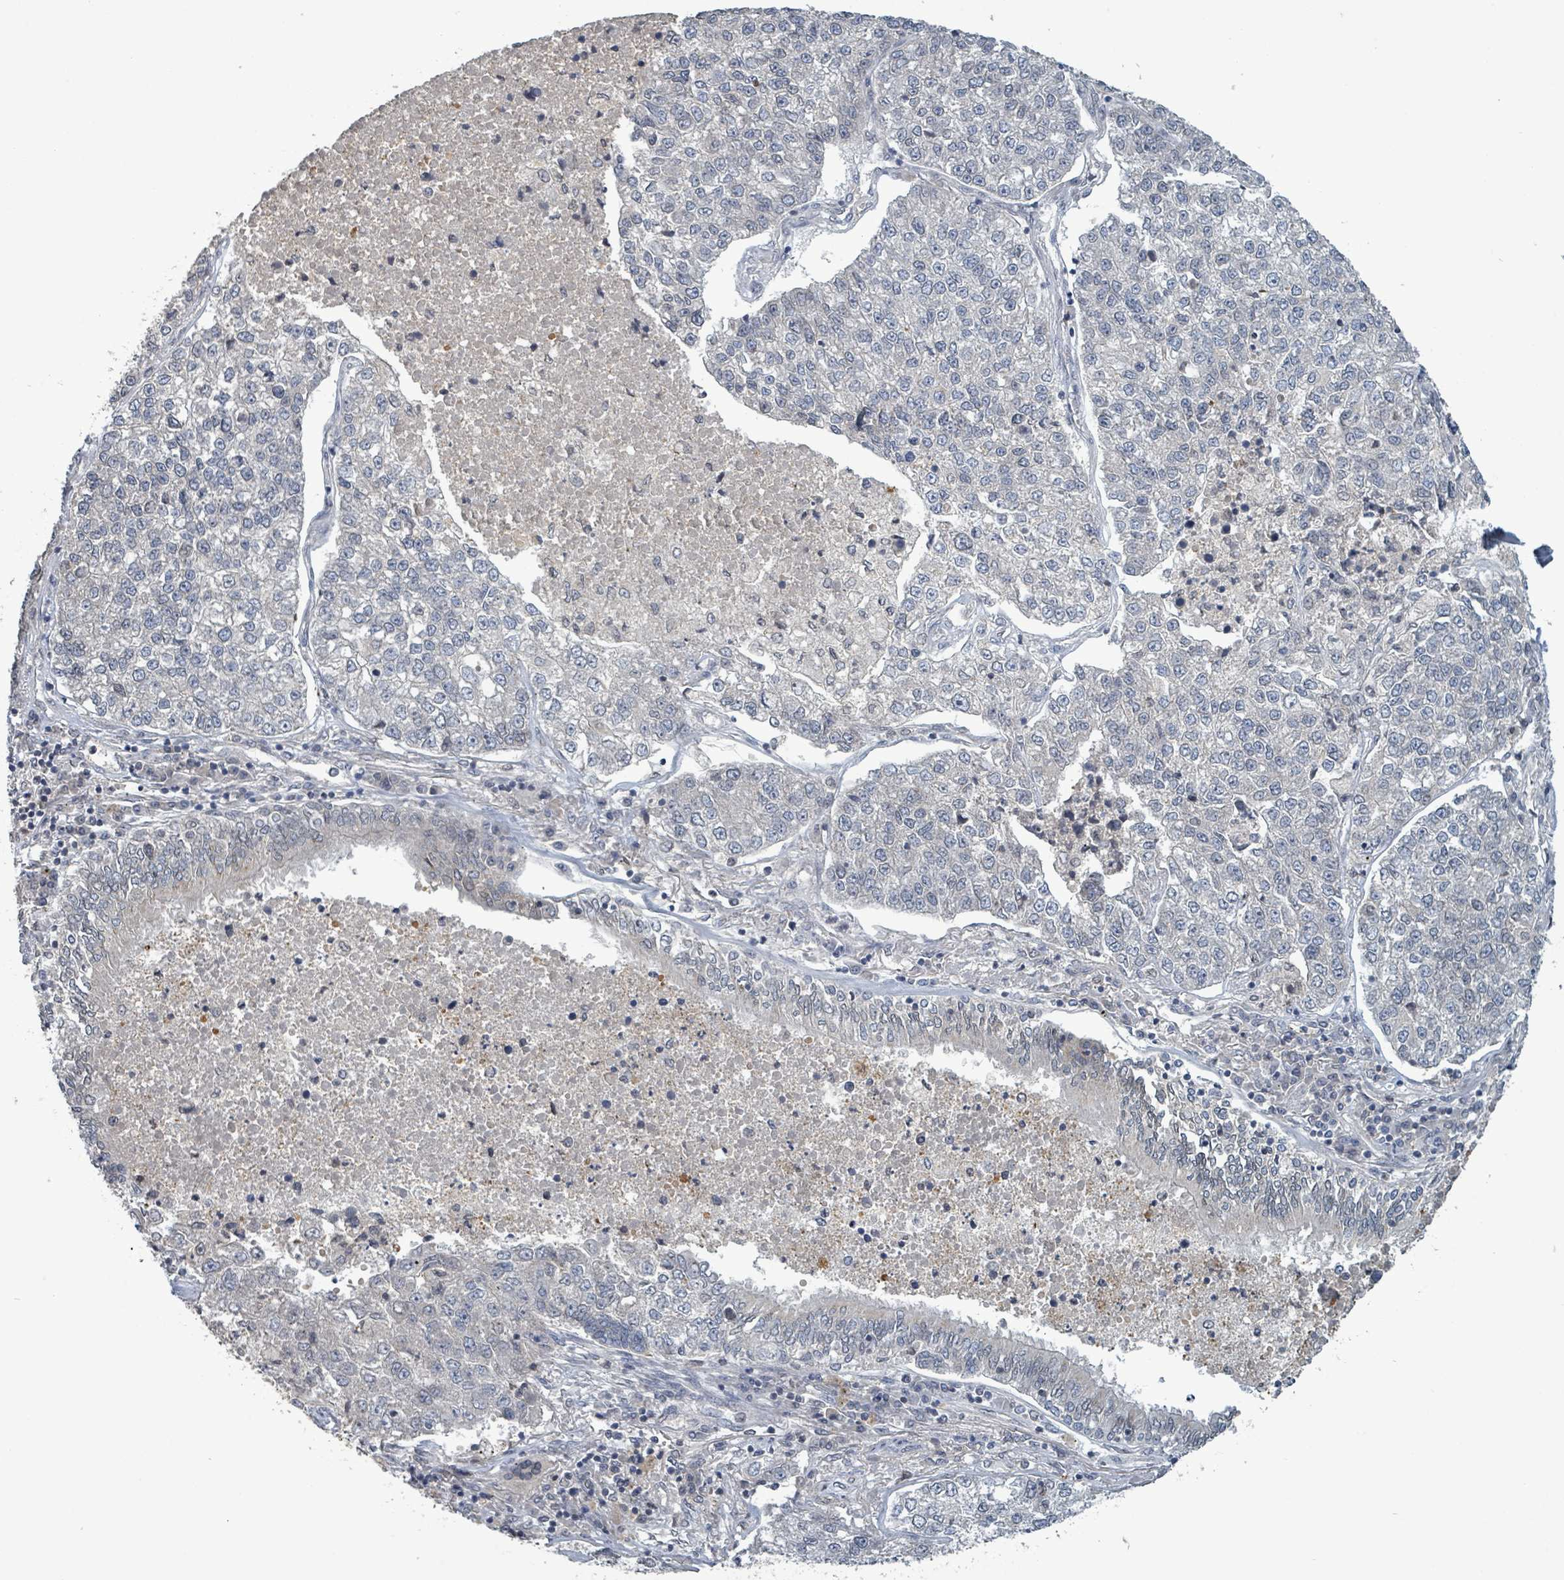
{"staining": {"intensity": "negative", "quantity": "none", "location": "none"}, "tissue": "lung cancer", "cell_type": "Tumor cells", "image_type": "cancer", "snomed": [{"axis": "morphology", "description": "Adenocarcinoma, NOS"}, {"axis": "topography", "description": "Lung"}], "caption": "Tumor cells show no significant expression in lung cancer. (Brightfield microscopy of DAB immunohistochemistry at high magnification).", "gene": "GRM8", "patient": {"sex": "male", "age": 49}}